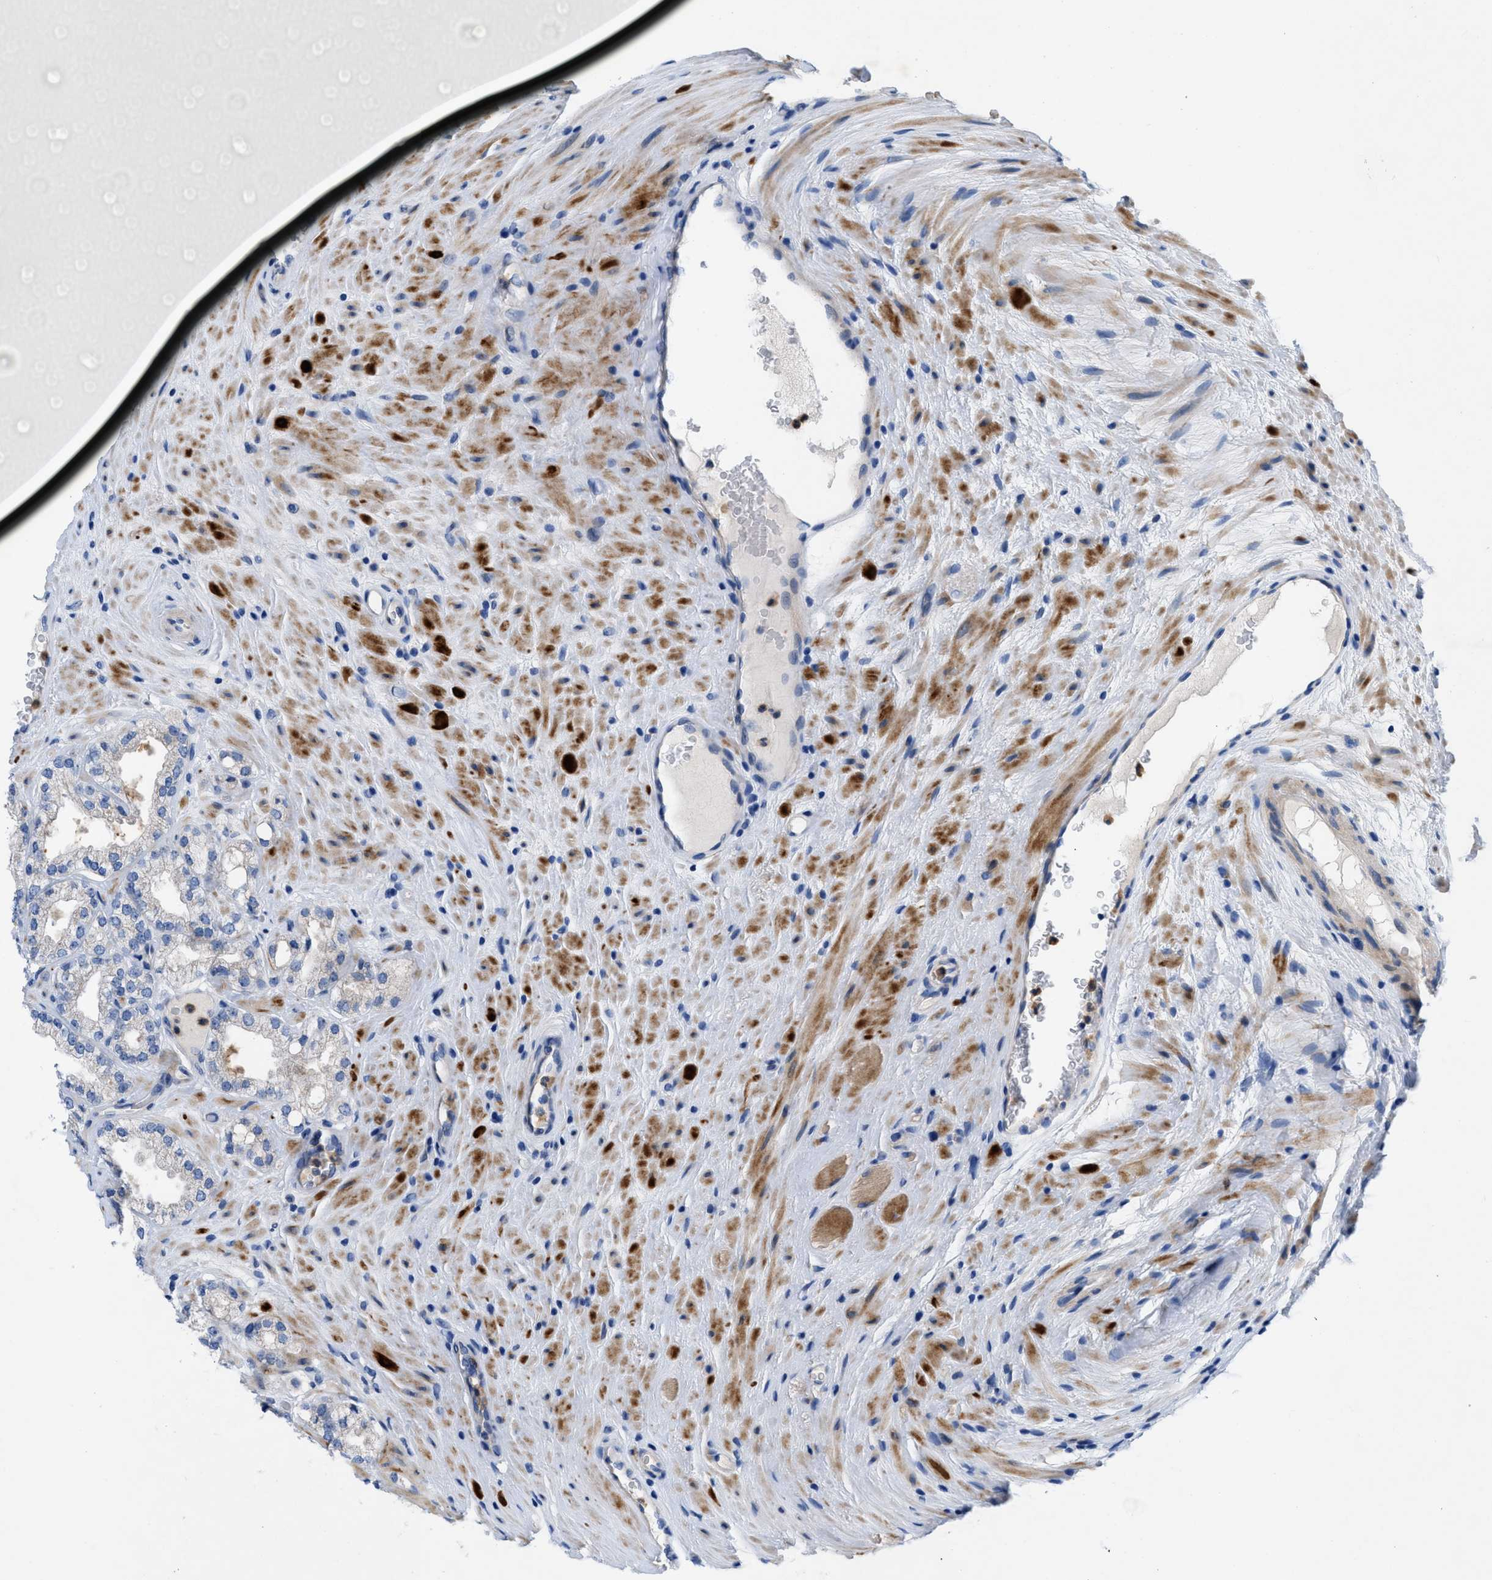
{"staining": {"intensity": "negative", "quantity": "none", "location": "none"}, "tissue": "prostate cancer", "cell_type": "Tumor cells", "image_type": "cancer", "snomed": [{"axis": "morphology", "description": "Adenocarcinoma, High grade"}, {"axis": "topography", "description": "Prostate"}], "caption": "This is an immunohistochemistry (IHC) photomicrograph of human prostate high-grade adenocarcinoma. There is no expression in tumor cells.", "gene": "PLPPR5", "patient": {"sex": "male", "age": 71}}